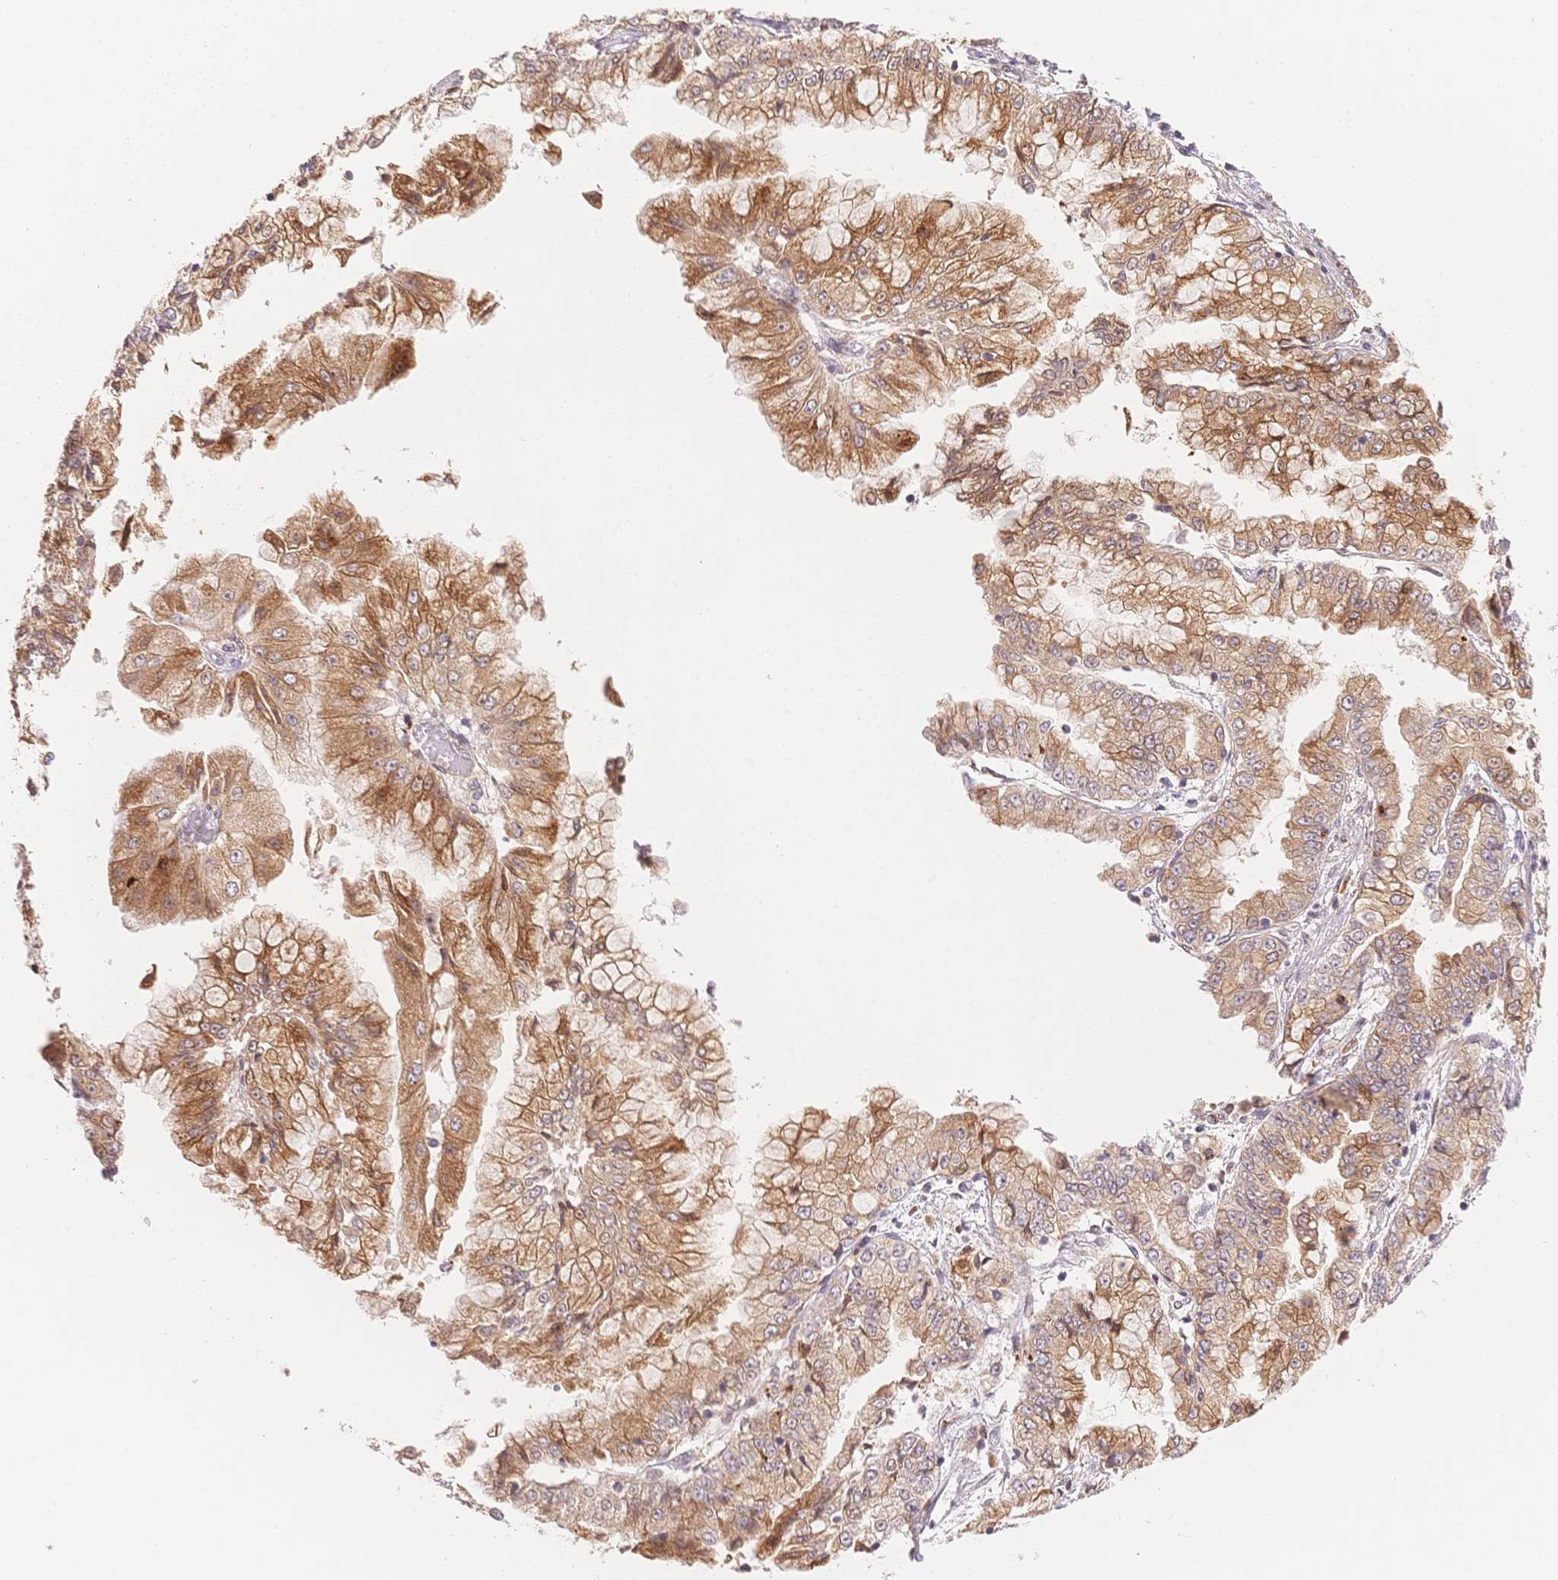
{"staining": {"intensity": "moderate", "quantity": ">75%", "location": "cytoplasmic/membranous"}, "tissue": "stomach cancer", "cell_type": "Tumor cells", "image_type": "cancer", "snomed": [{"axis": "morphology", "description": "Adenocarcinoma, NOS"}, {"axis": "topography", "description": "Stomach, upper"}], "caption": "Tumor cells display moderate cytoplasmic/membranous staining in about >75% of cells in stomach cancer.", "gene": "STK39", "patient": {"sex": "female", "age": 74}}